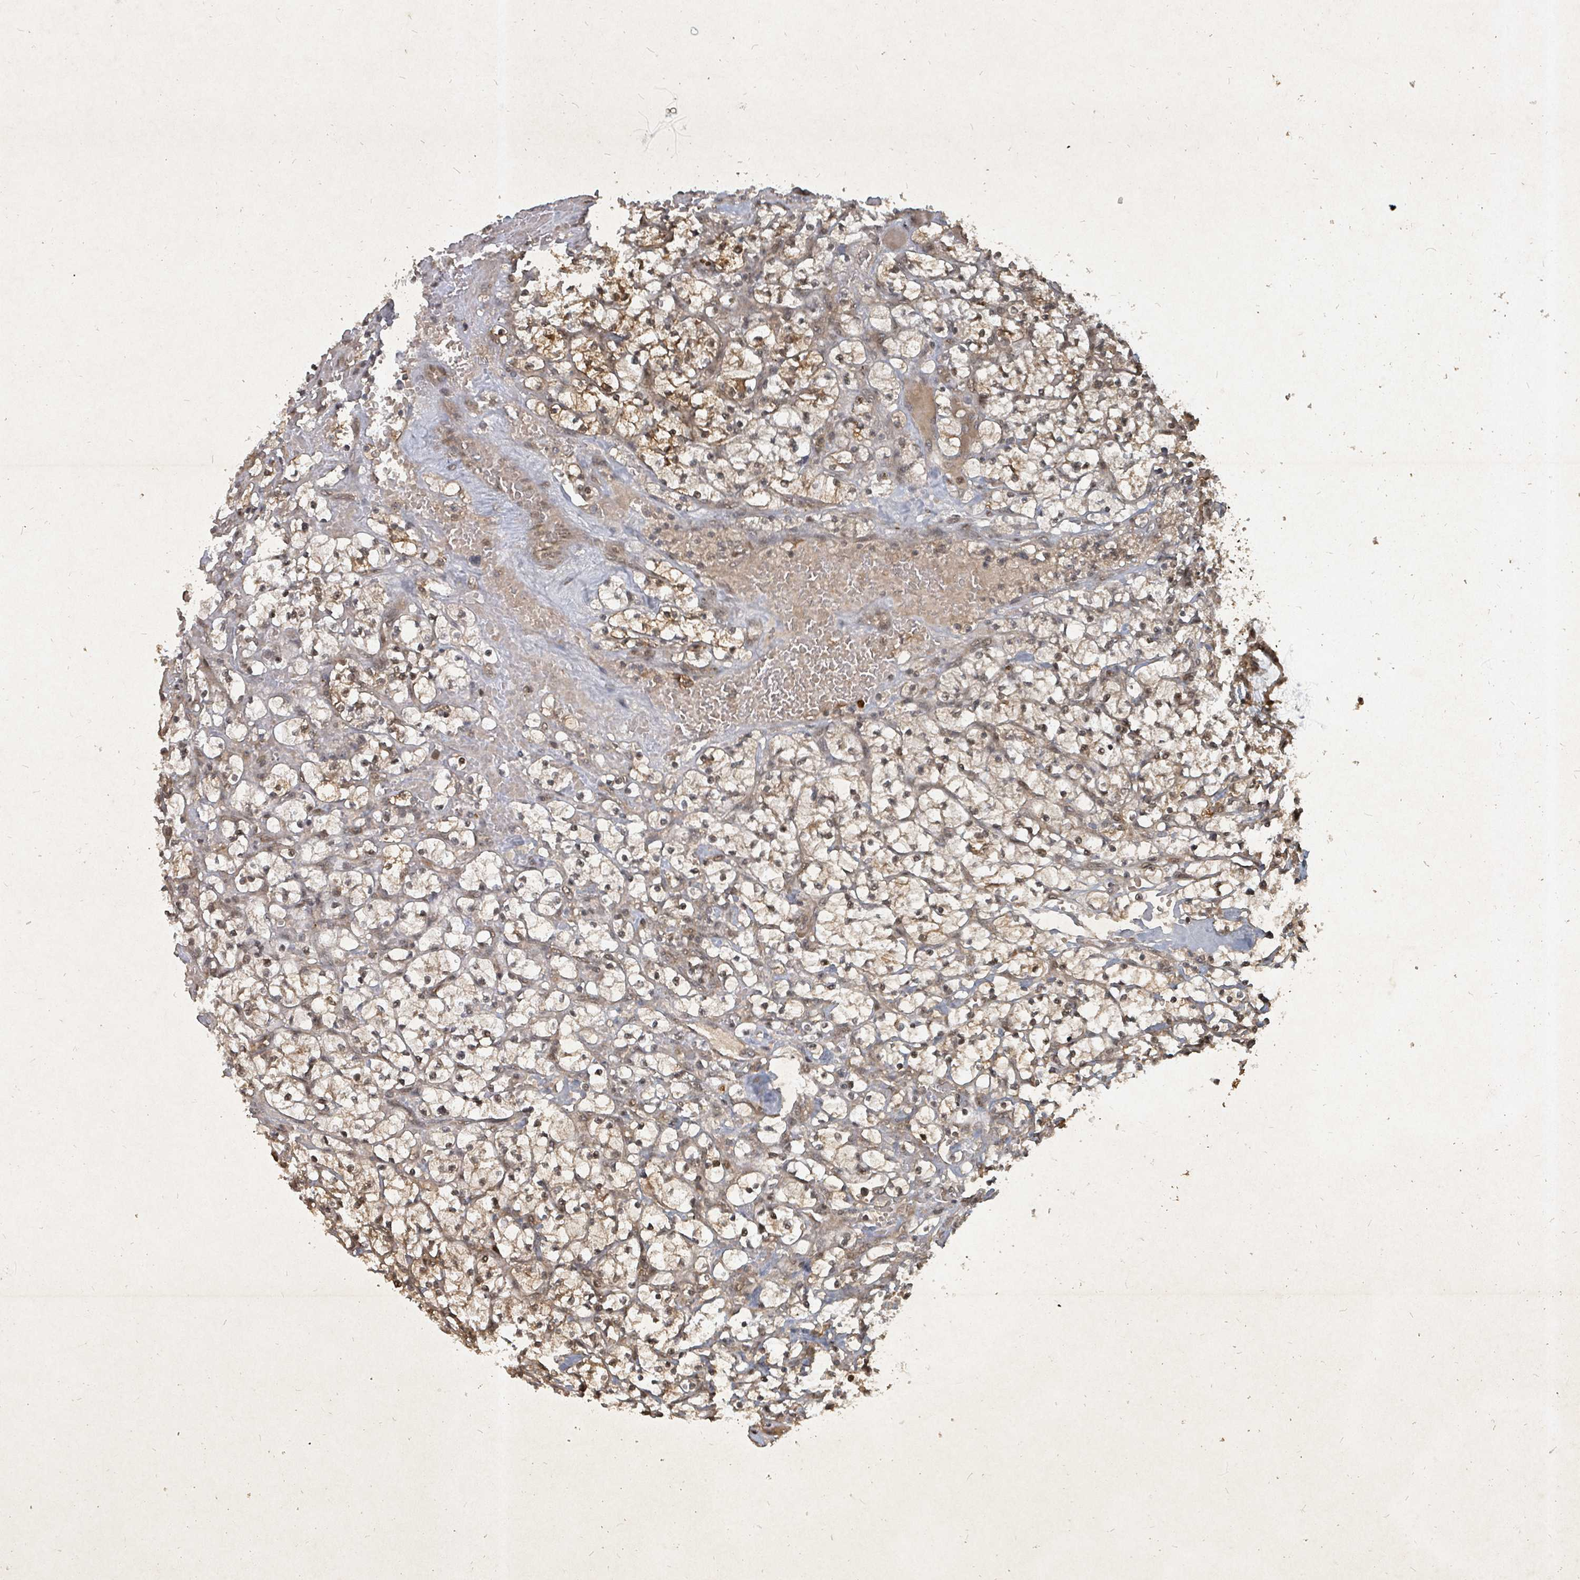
{"staining": {"intensity": "moderate", "quantity": ">75%", "location": "cytoplasmic/membranous,nuclear"}, "tissue": "renal cancer", "cell_type": "Tumor cells", "image_type": "cancer", "snomed": [{"axis": "morphology", "description": "Adenocarcinoma, NOS"}, {"axis": "topography", "description": "Kidney"}], "caption": "Renal cancer (adenocarcinoma) stained with DAB IHC reveals medium levels of moderate cytoplasmic/membranous and nuclear positivity in approximately >75% of tumor cells.", "gene": "KDM4E", "patient": {"sex": "female", "age": 64}}